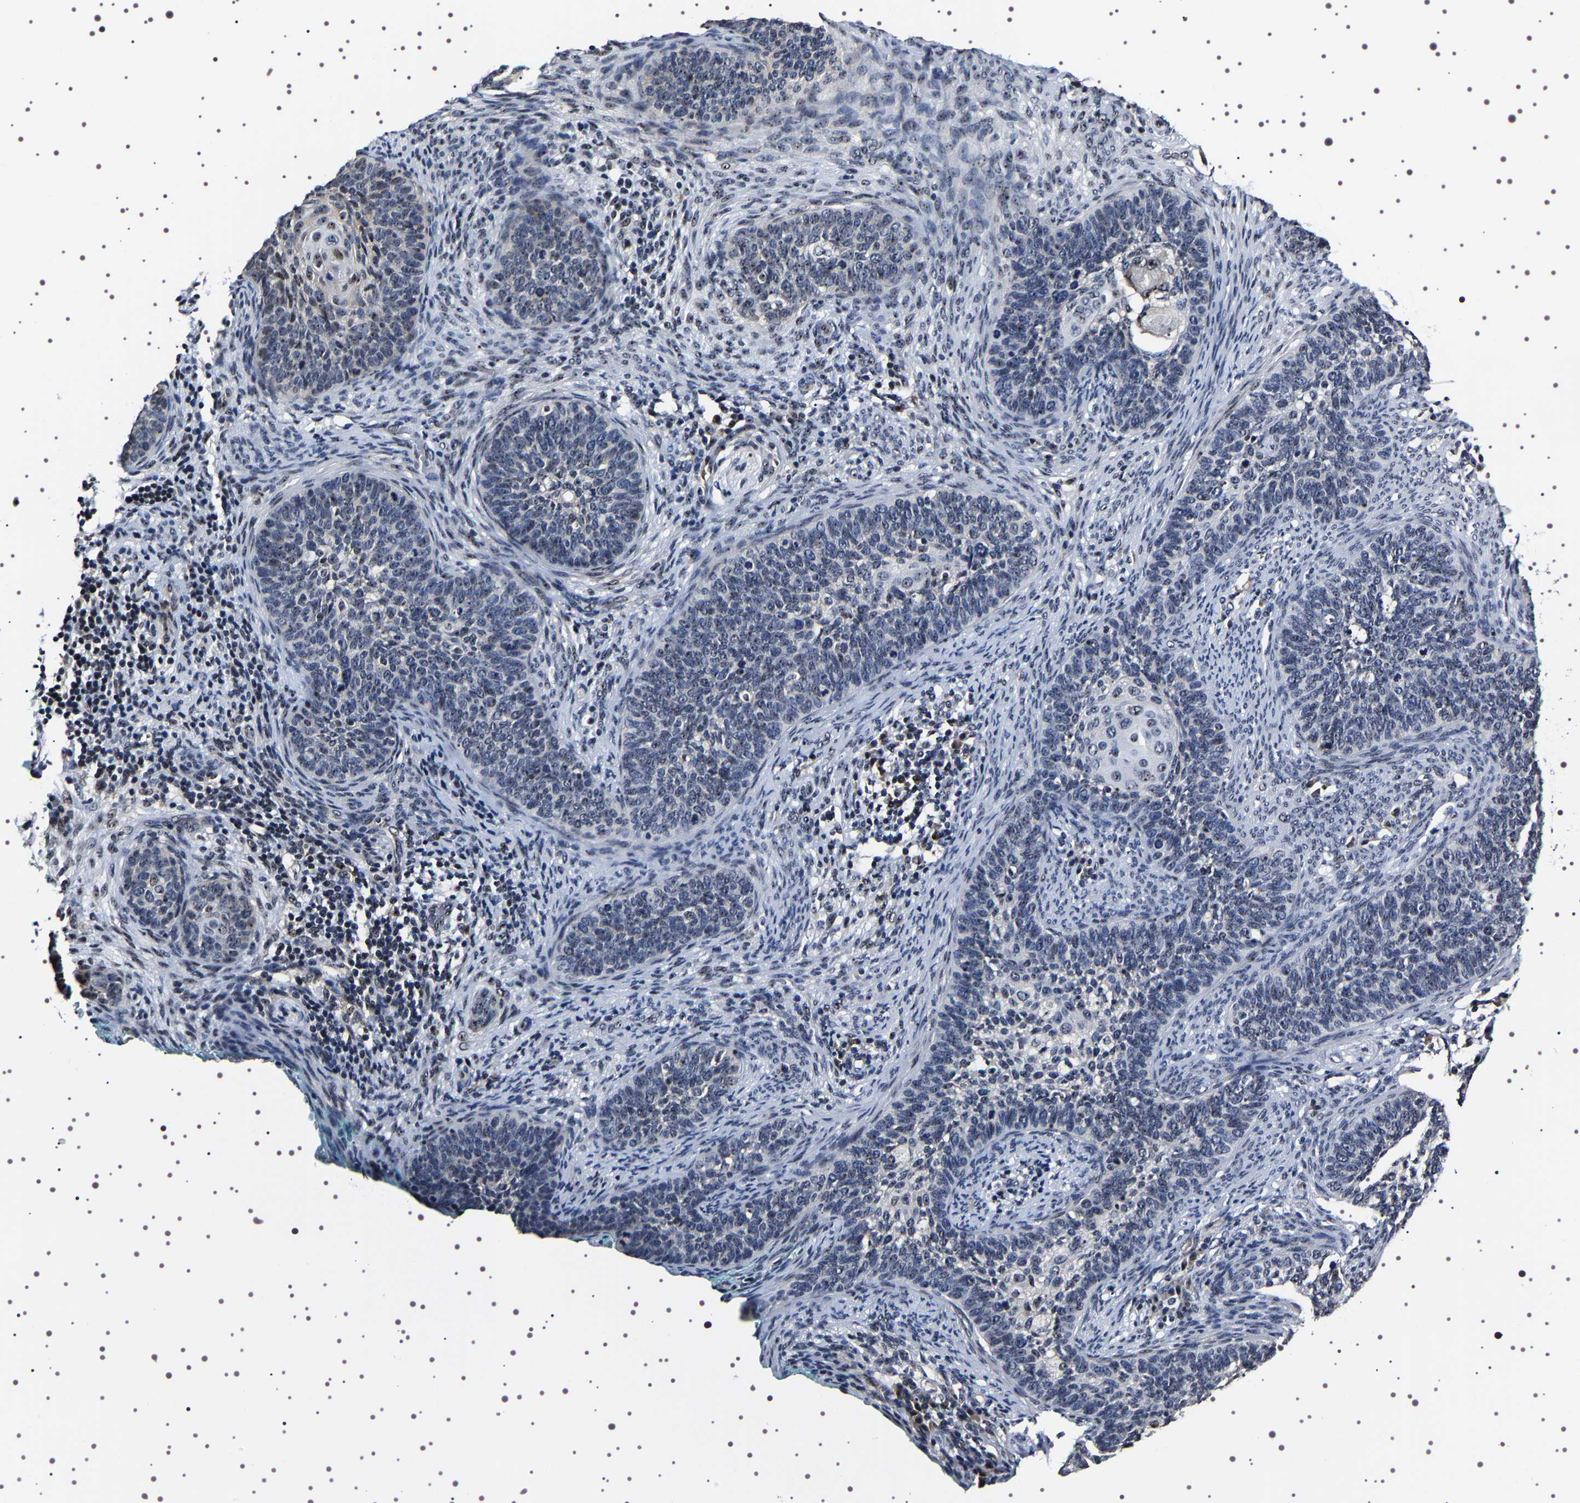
{"staining": {"intensity": "weak", "quantity": "25%-75%", "location": "nuclear"}, "tissue": "cervical cancer", "cell_type": "Tumor cells", "image_type": "cancer", "snomed": [{"axis": "morphology", "description": "Squamous cell carcinoma, NOS"}, {"axis": "topography", "description": "Cervix"}], "caption": "Weak nuclear positivity is identified in about 25%-75% of tumor cells in squamous cell carcinoma (cervical). The staining was performed using DAB, with brown indicating positive protein expression. Nuclei are stained blue with hematoxylin.", "gene": "GNL3", "patient": {"sex": "female", "age": 33}}